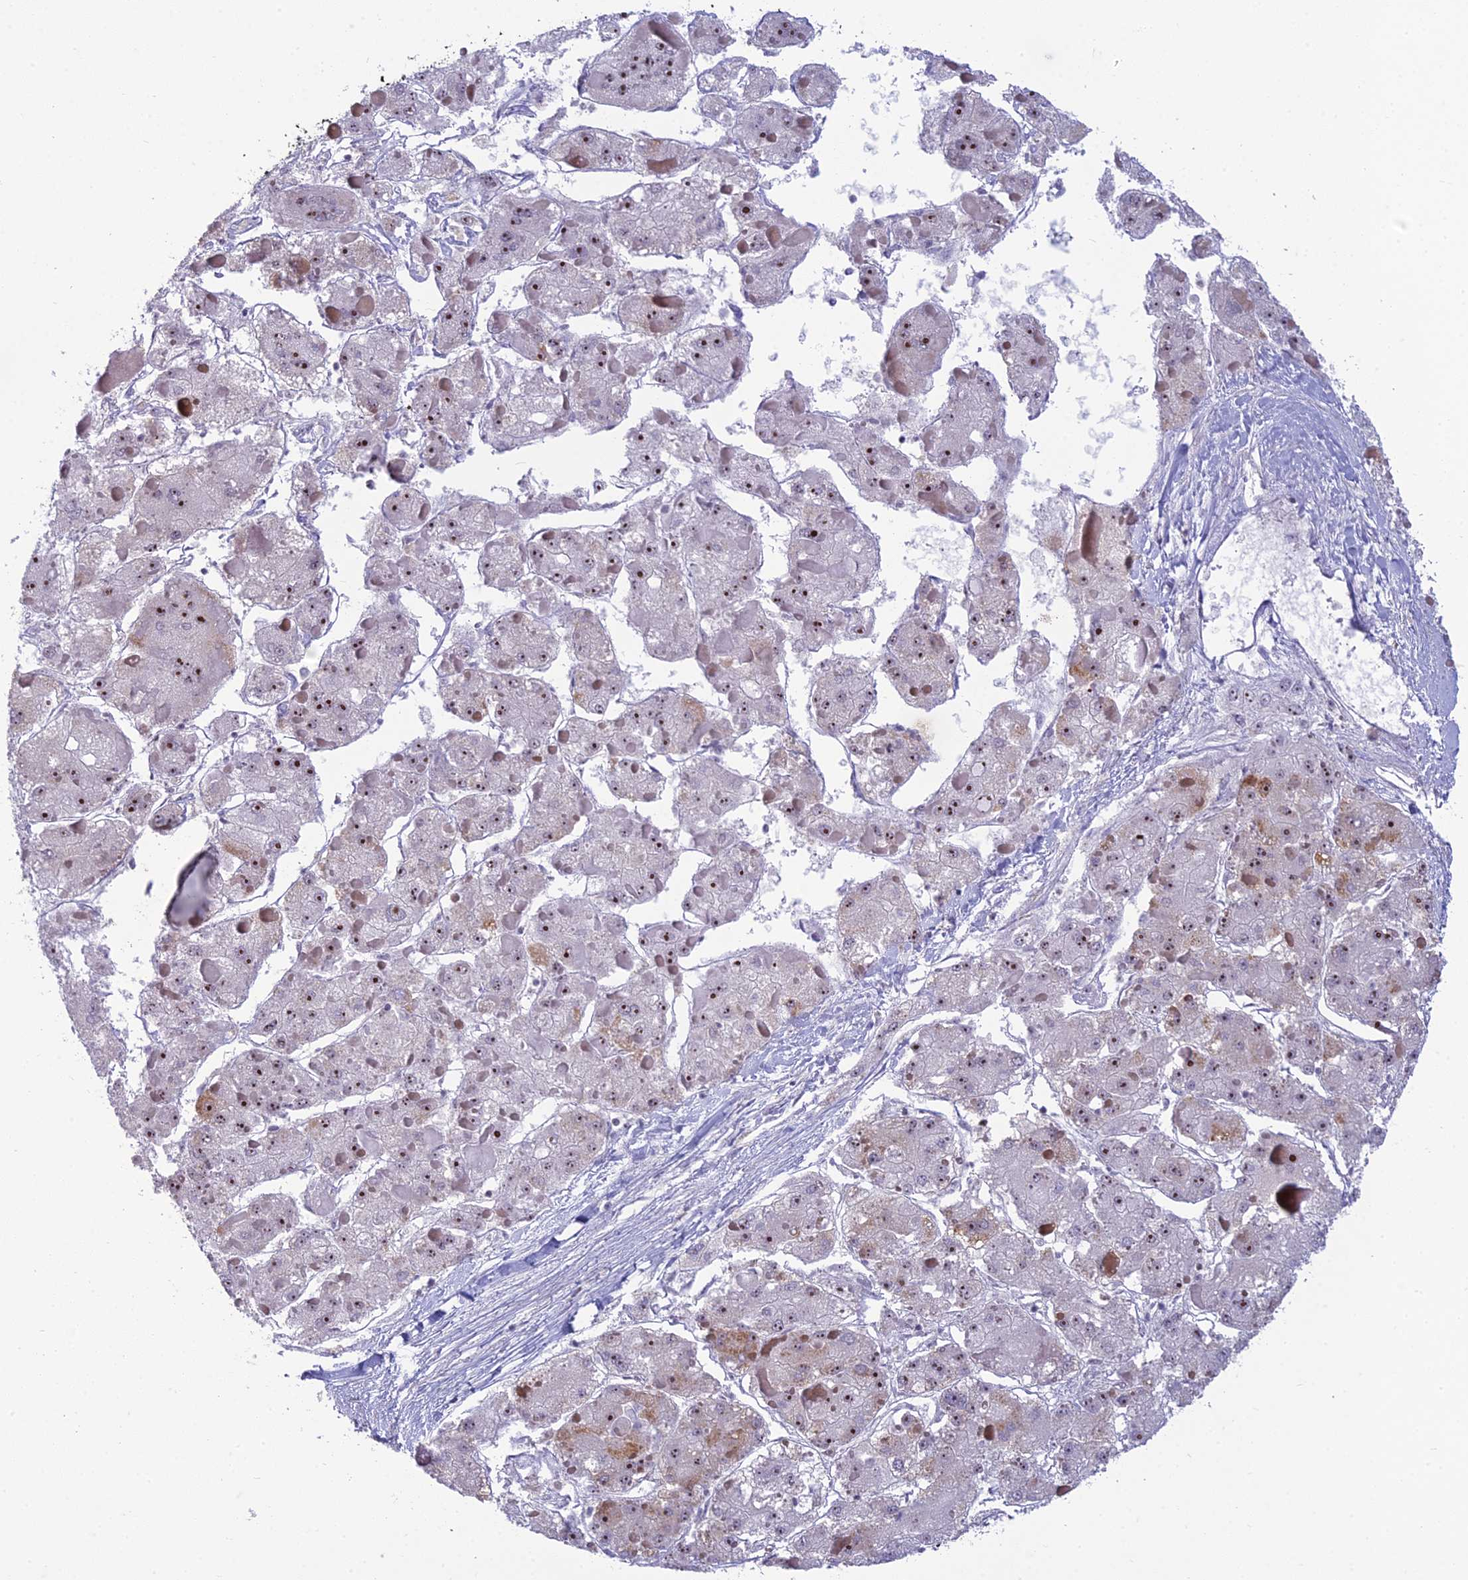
{"staining": {"intensity": "moderate", "quantity": ">75%", "location": "nuclear"}, "tissue": "liver cancer", "cell_type": "Tumor cells", "image_type": "cancer", "snomed": [{"axis": "morphology", "description": "Carcinoma, Hepatocellular, NOS"}, {"axis": "topography", "description": "Liver"}], "caption": "Immunohistochemical staining of liver cancer (hepatocellular carcinoma) displays medium levels of moderate nuclear expression in approximately >75% of tumor cells.", "gene": "DTX2", "patient": {"sex": "female", "age": 73}}